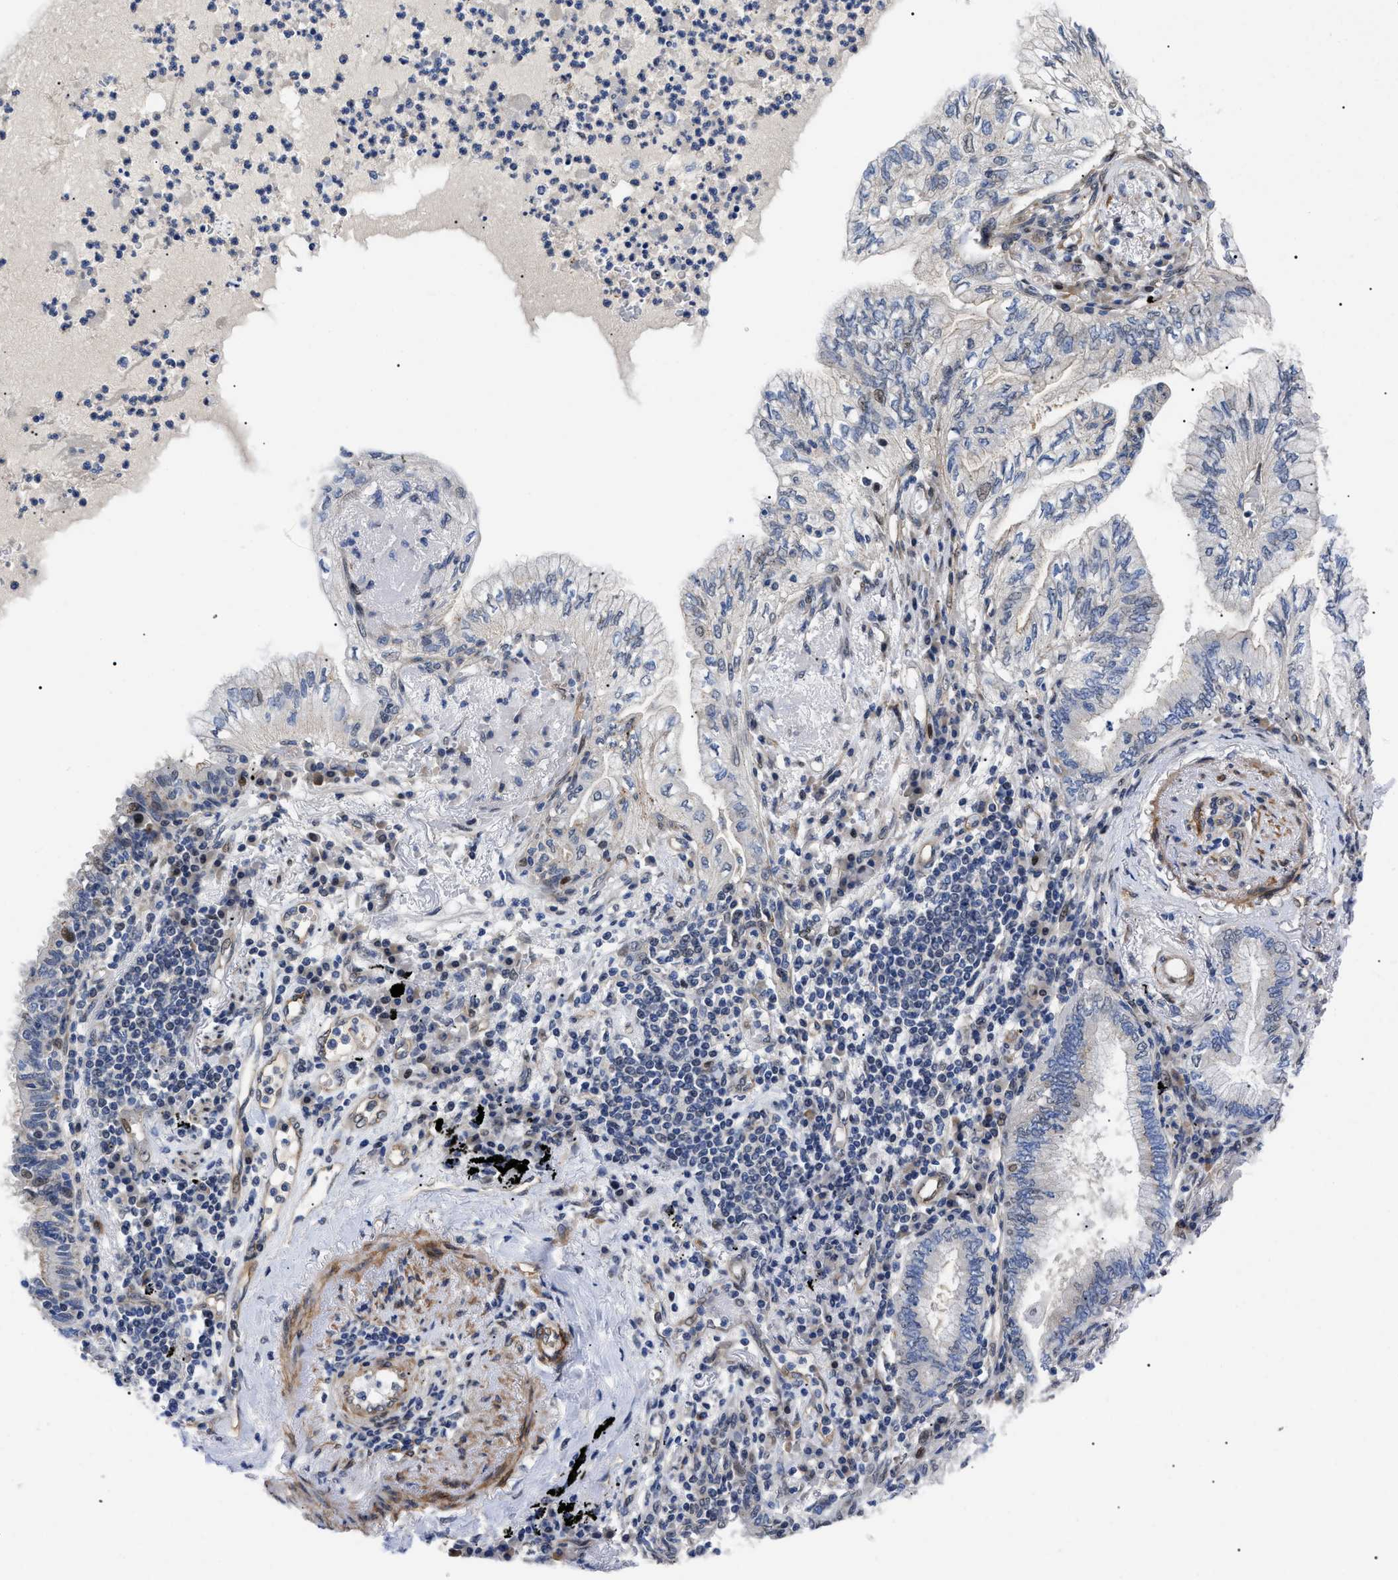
{"staining": {"intensity": "negative", "quantity": "none", "location": "none"}, "tissue": "lung cancer", "cell_type": "Tumor cells", "image_type": "cancer", "snomed": [{"axis": "morphology", "description": "Normal tissue, NOS"}, {"axis": "morphology", "description": "Adenocarcinoma, NOS"}, {"axis": "topography", "description": "Bronchus"}, {"axis": "topography", "description": "Lung"}], "caption": "Tumor cells show no significant positivity in lung cancer.", "gene": "SFXN5", "patient": {"sex": "female", "age": 70}}